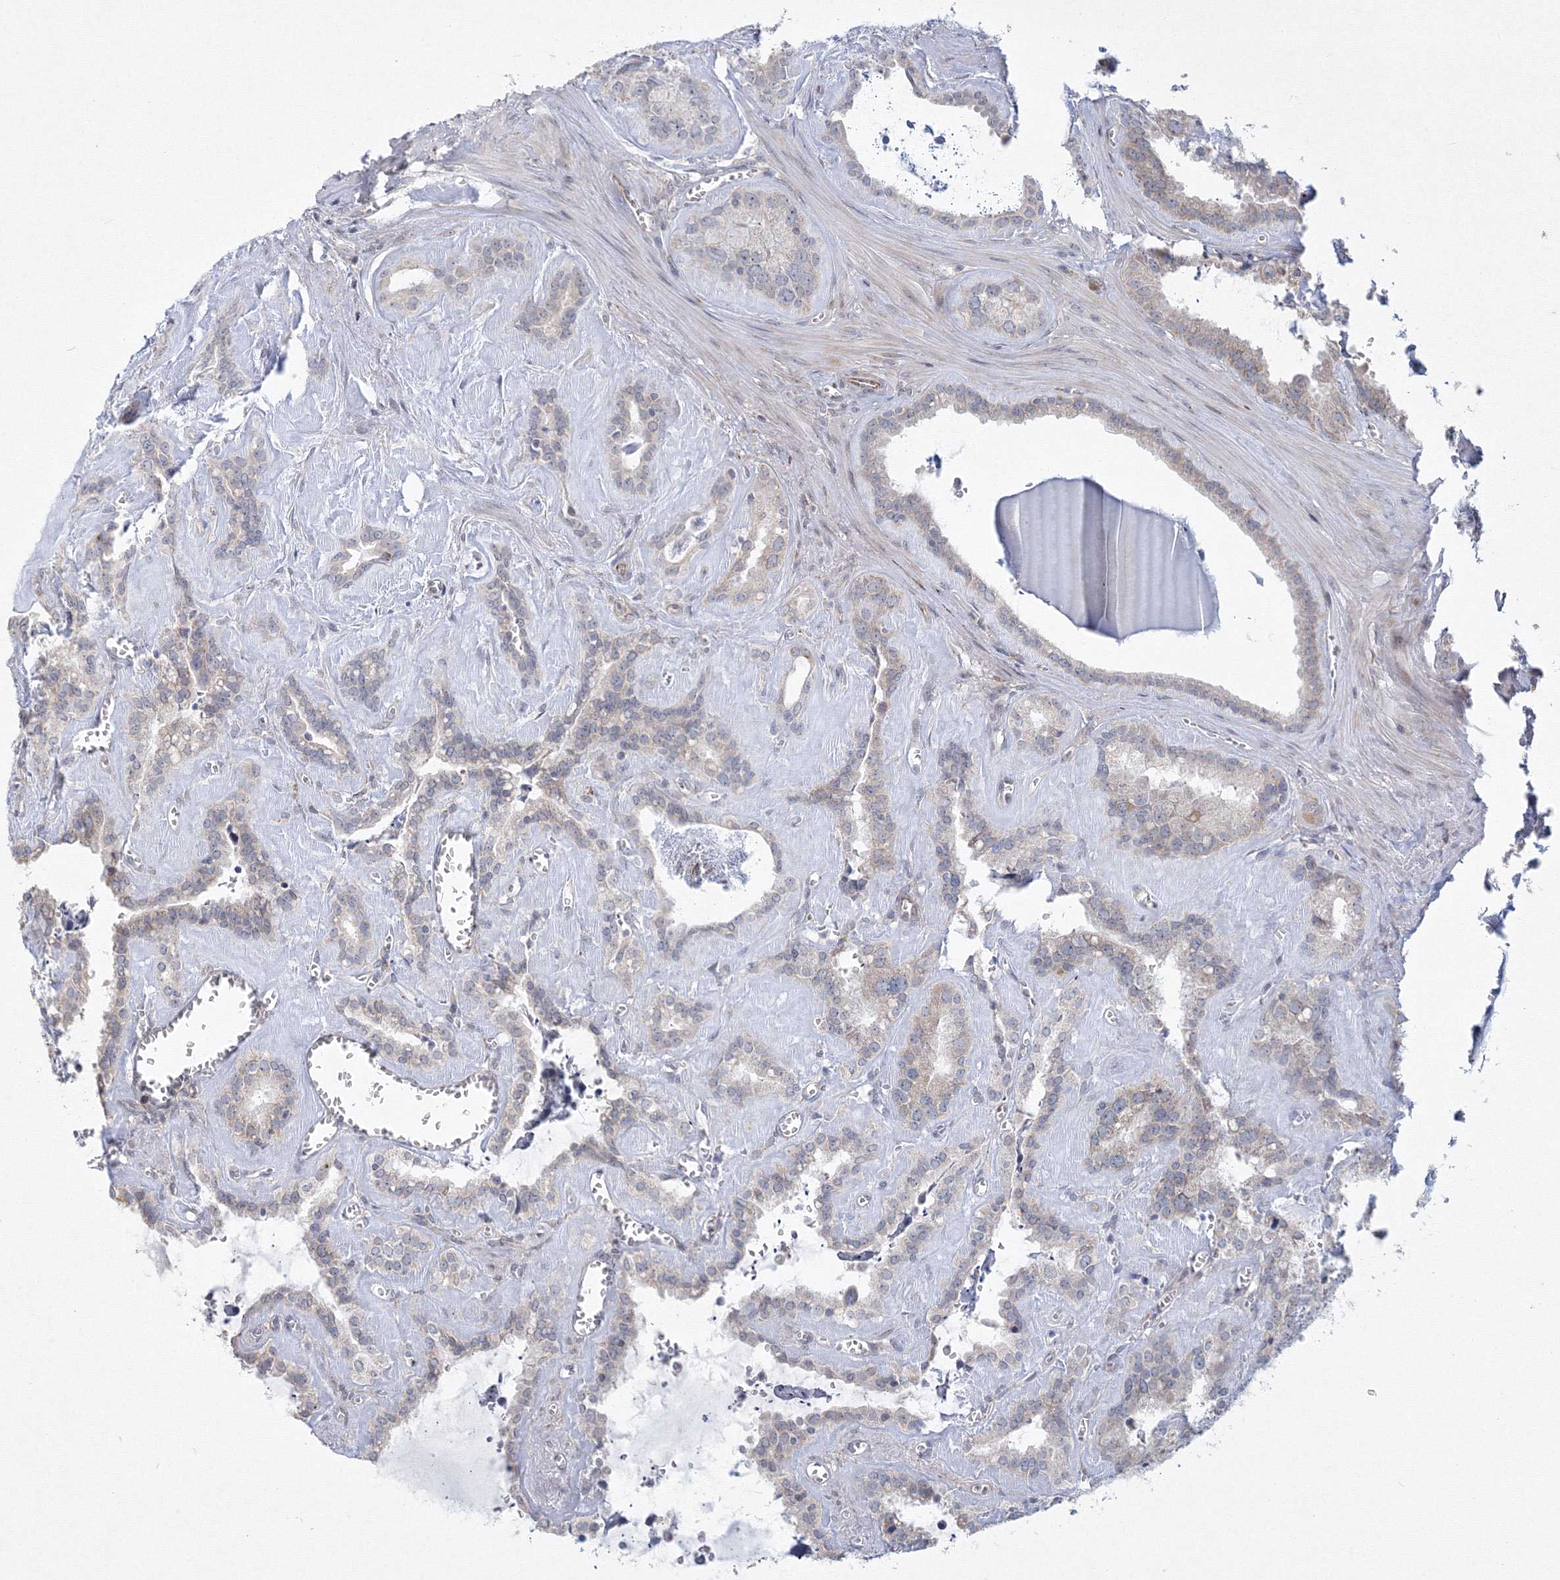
{"staining": {"intensity": "weak", "quantity": "<25%", "location": "cytoplasmic/membranous"}, "tissue": "seminal vesicle", "cell_type": "Glandular cells", "image_type": "normal", "snomed": [{"axis": "morphology", "description": "Normal tissue, NOS"}, {"axis": "topography", "description": "Prostate"}, {"axis": "topography", "description": "Seminal veicle"}], "caption": "Immunohistochemical staining of benign human seminal vesicle displays no significant positivity in glandular cells. The staining was performed using DAB (3,3'-diaminobenzidine) to visualize the protein expression in brown, while the nuclei were stained in blue with hematoxylin (Magnification: 20x).", "gene": "WDR49", "patient": {"sex": "male", "age": 59}}